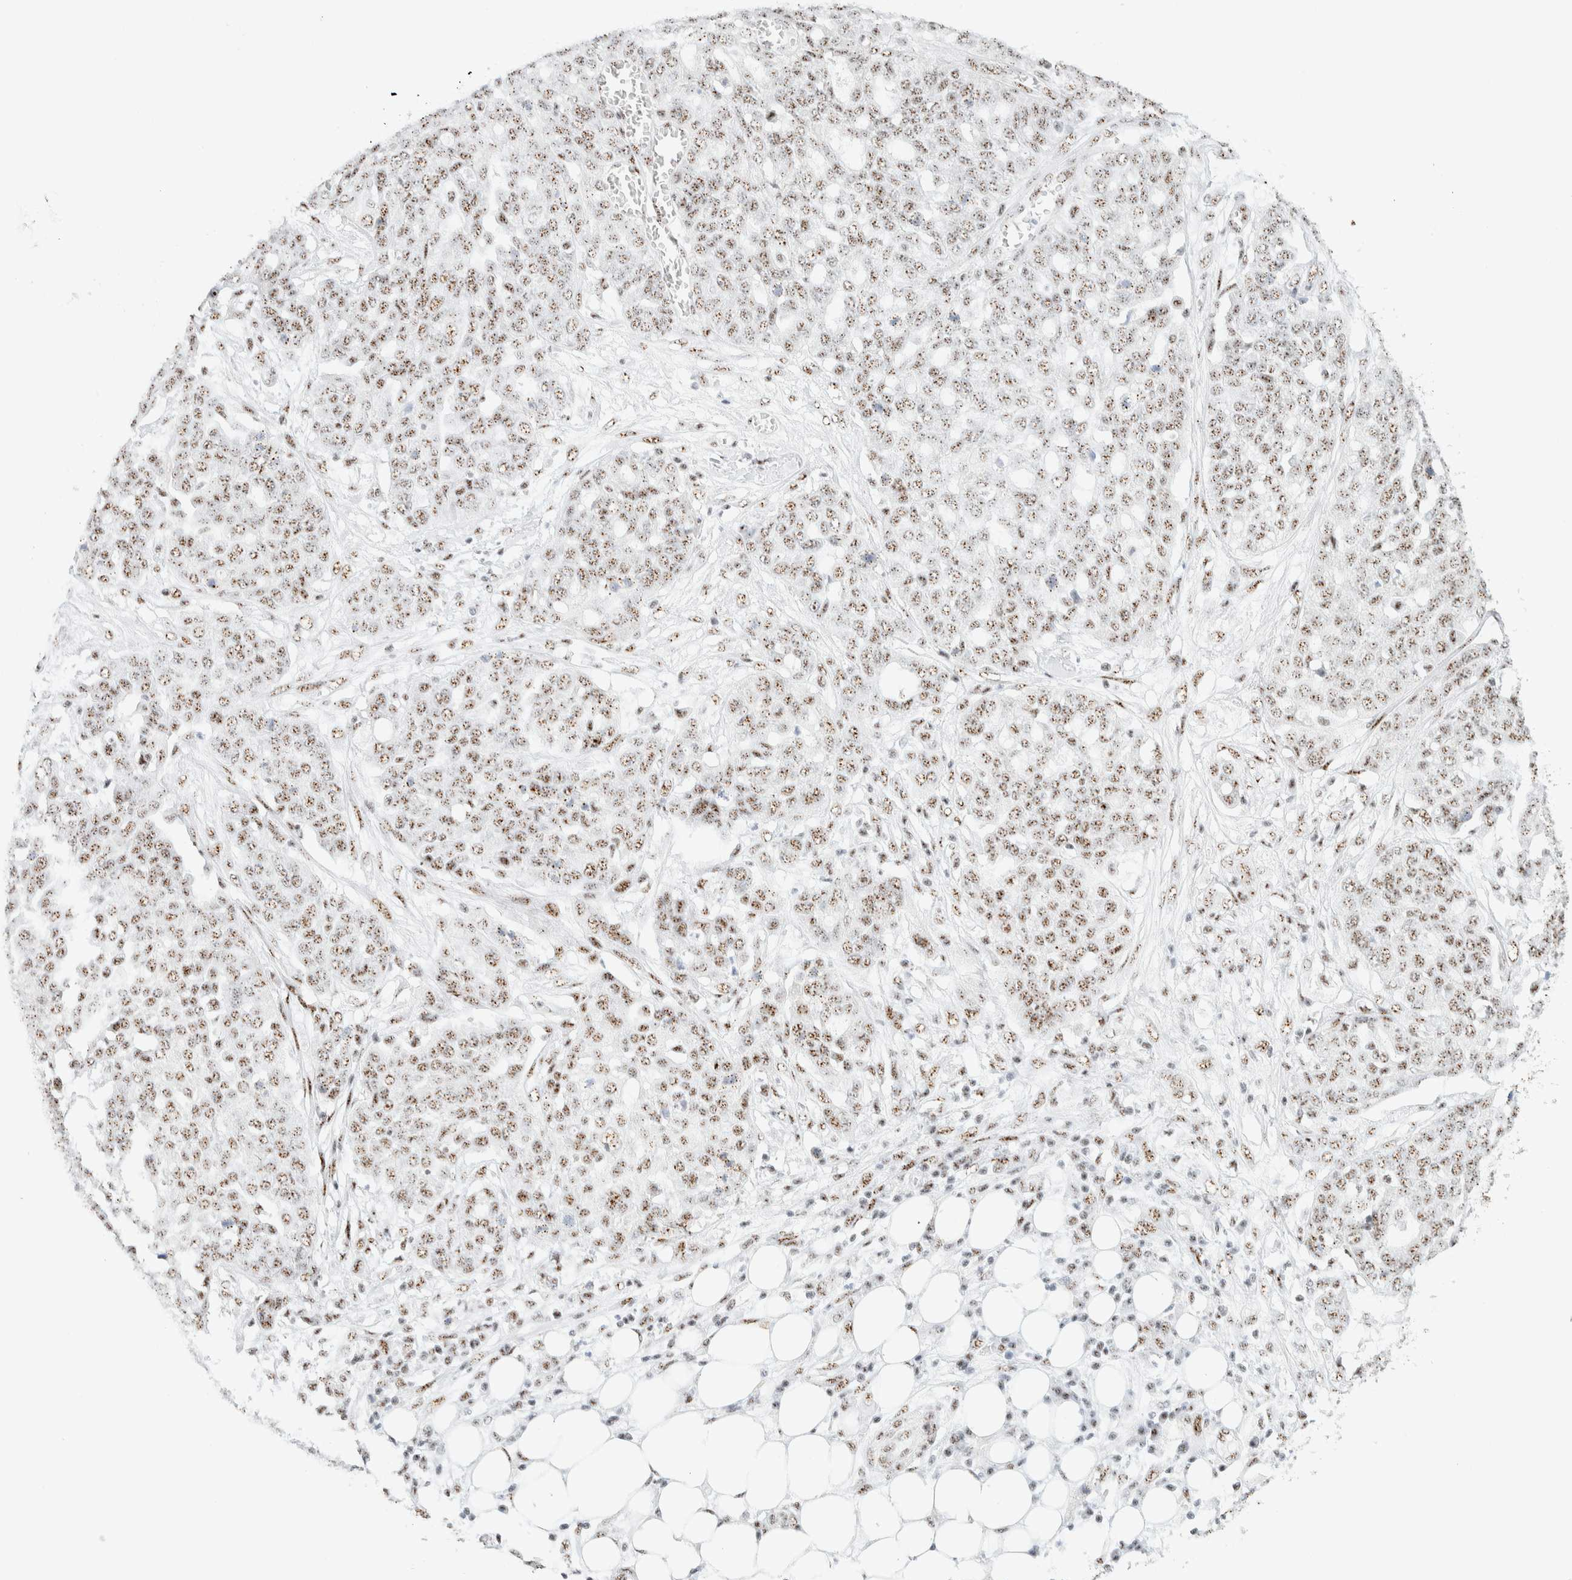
{"staining": {"intensity": "moderate", "quantity": ">75%", "location": "nuclear"}, "tissue": "ovarian cancer", "cell_type": "Tumor cells", "image_type": "cancer", "snomed": [{"axis": "morphology", "description": "Cystadenocarcinoma, serous, NOS"}, {"axis": "topography", "description": "Soft tissue"}, {"axis": "topography", "description": "Ovary"}], "caption": "The histopathology image demonstrates staining of ovarian serous cystadenocarcinoma, revealing moderate nuclear protein positivity (brown color) within tumor cells.", "gene": "SON", "patient": {"sex": "female", "age": 57}}